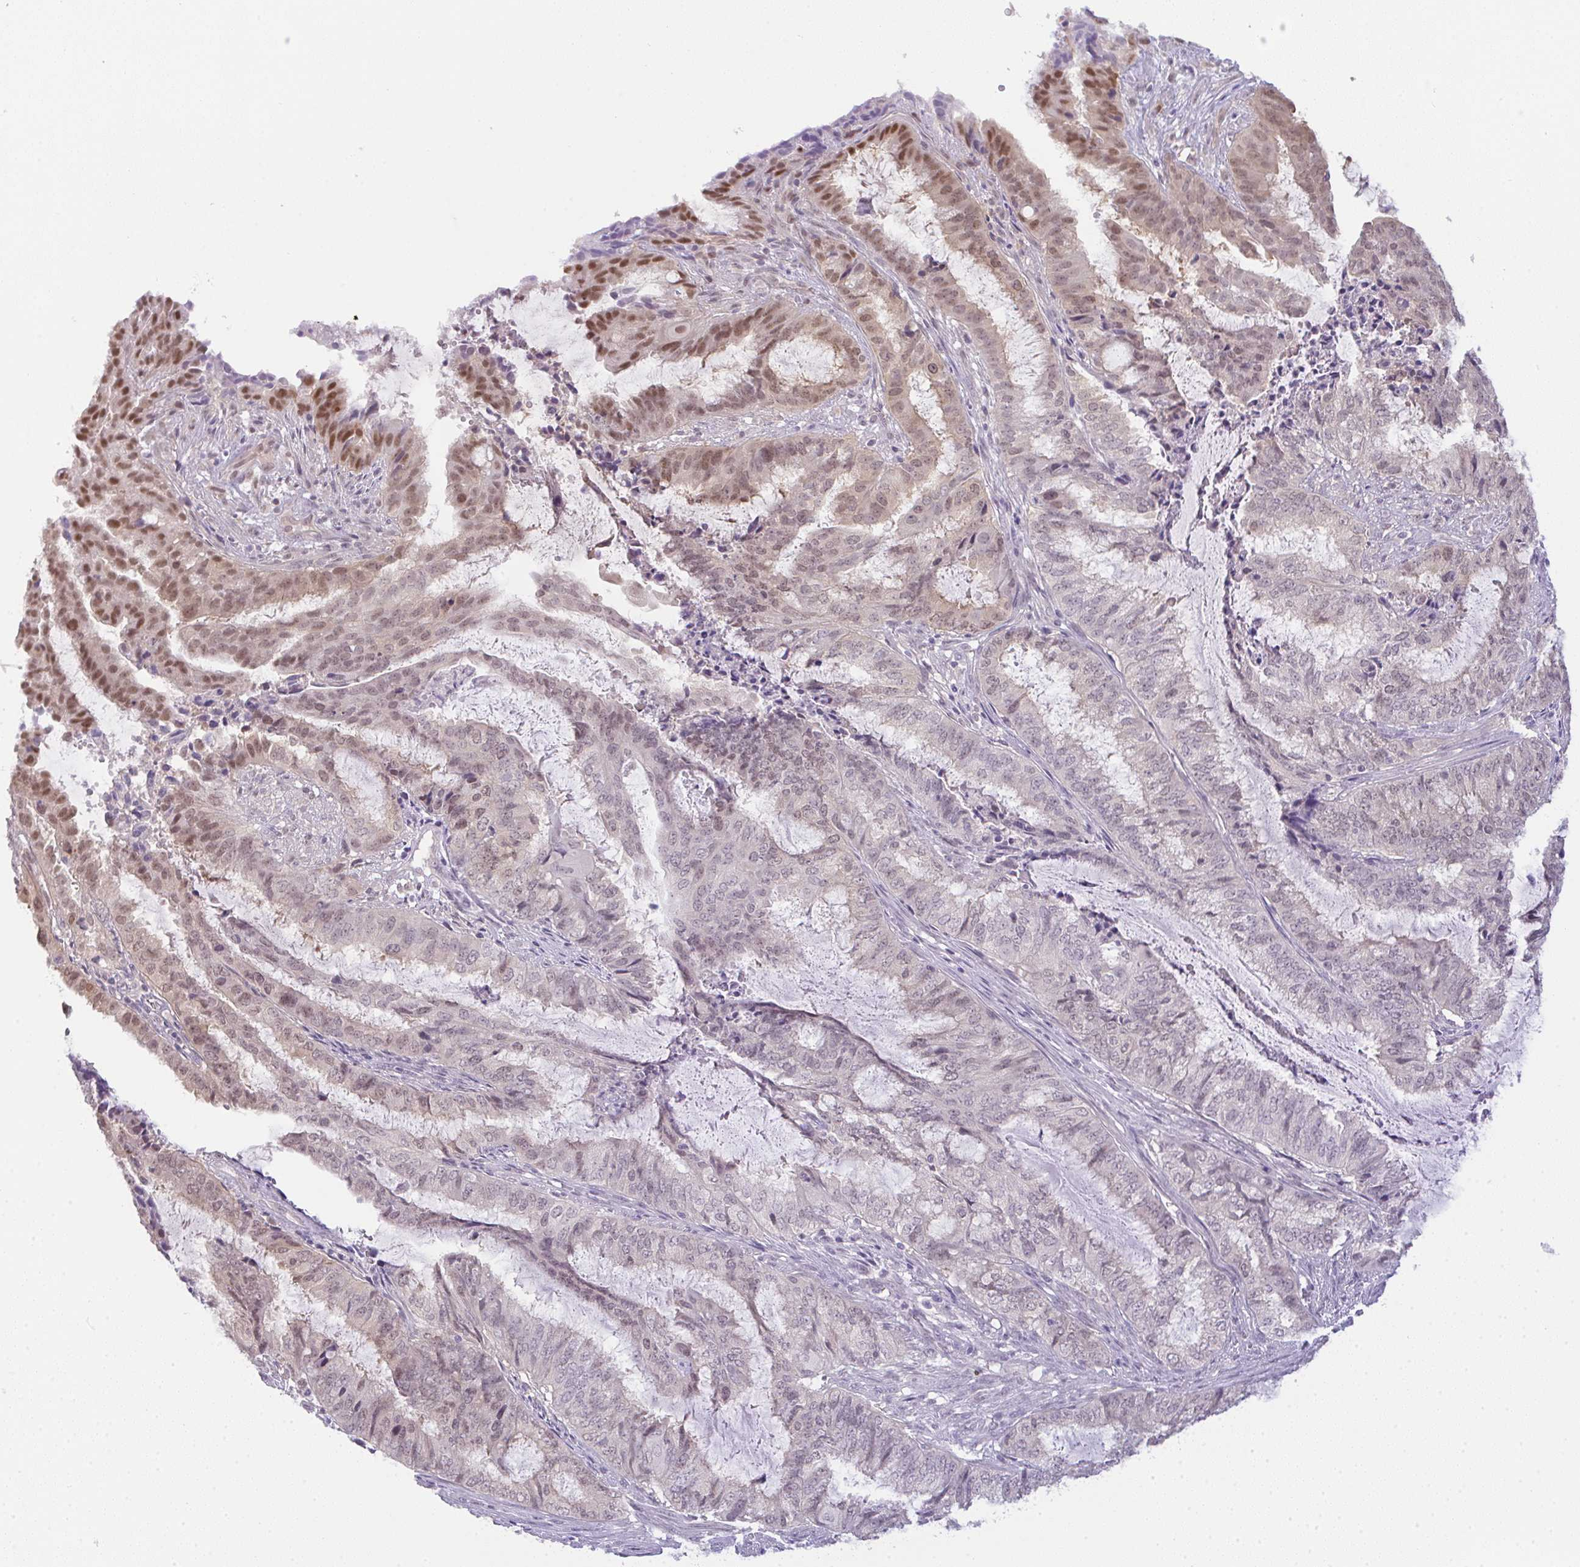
{"staining": {"intensity": "moderate", "quantity": "<25%", "location": "nuclear"}, "tissue": "endometrial cancer", "cell_type": "Tumor cells", "image_type": "cancer", "snomed": [{"axis": "morphology", "description": "Adenocarcinoma, NOS"}, {"axis": "topography", "description": "Endometrium"}], "caption": "This micrograph demonstrates IHC staining of human endometrial cancer, with low moderate nuclear staining in approximately <25% of tumor cells.", "gene": "CSE1L", "patient": {"sex": "female", "age": 51}}